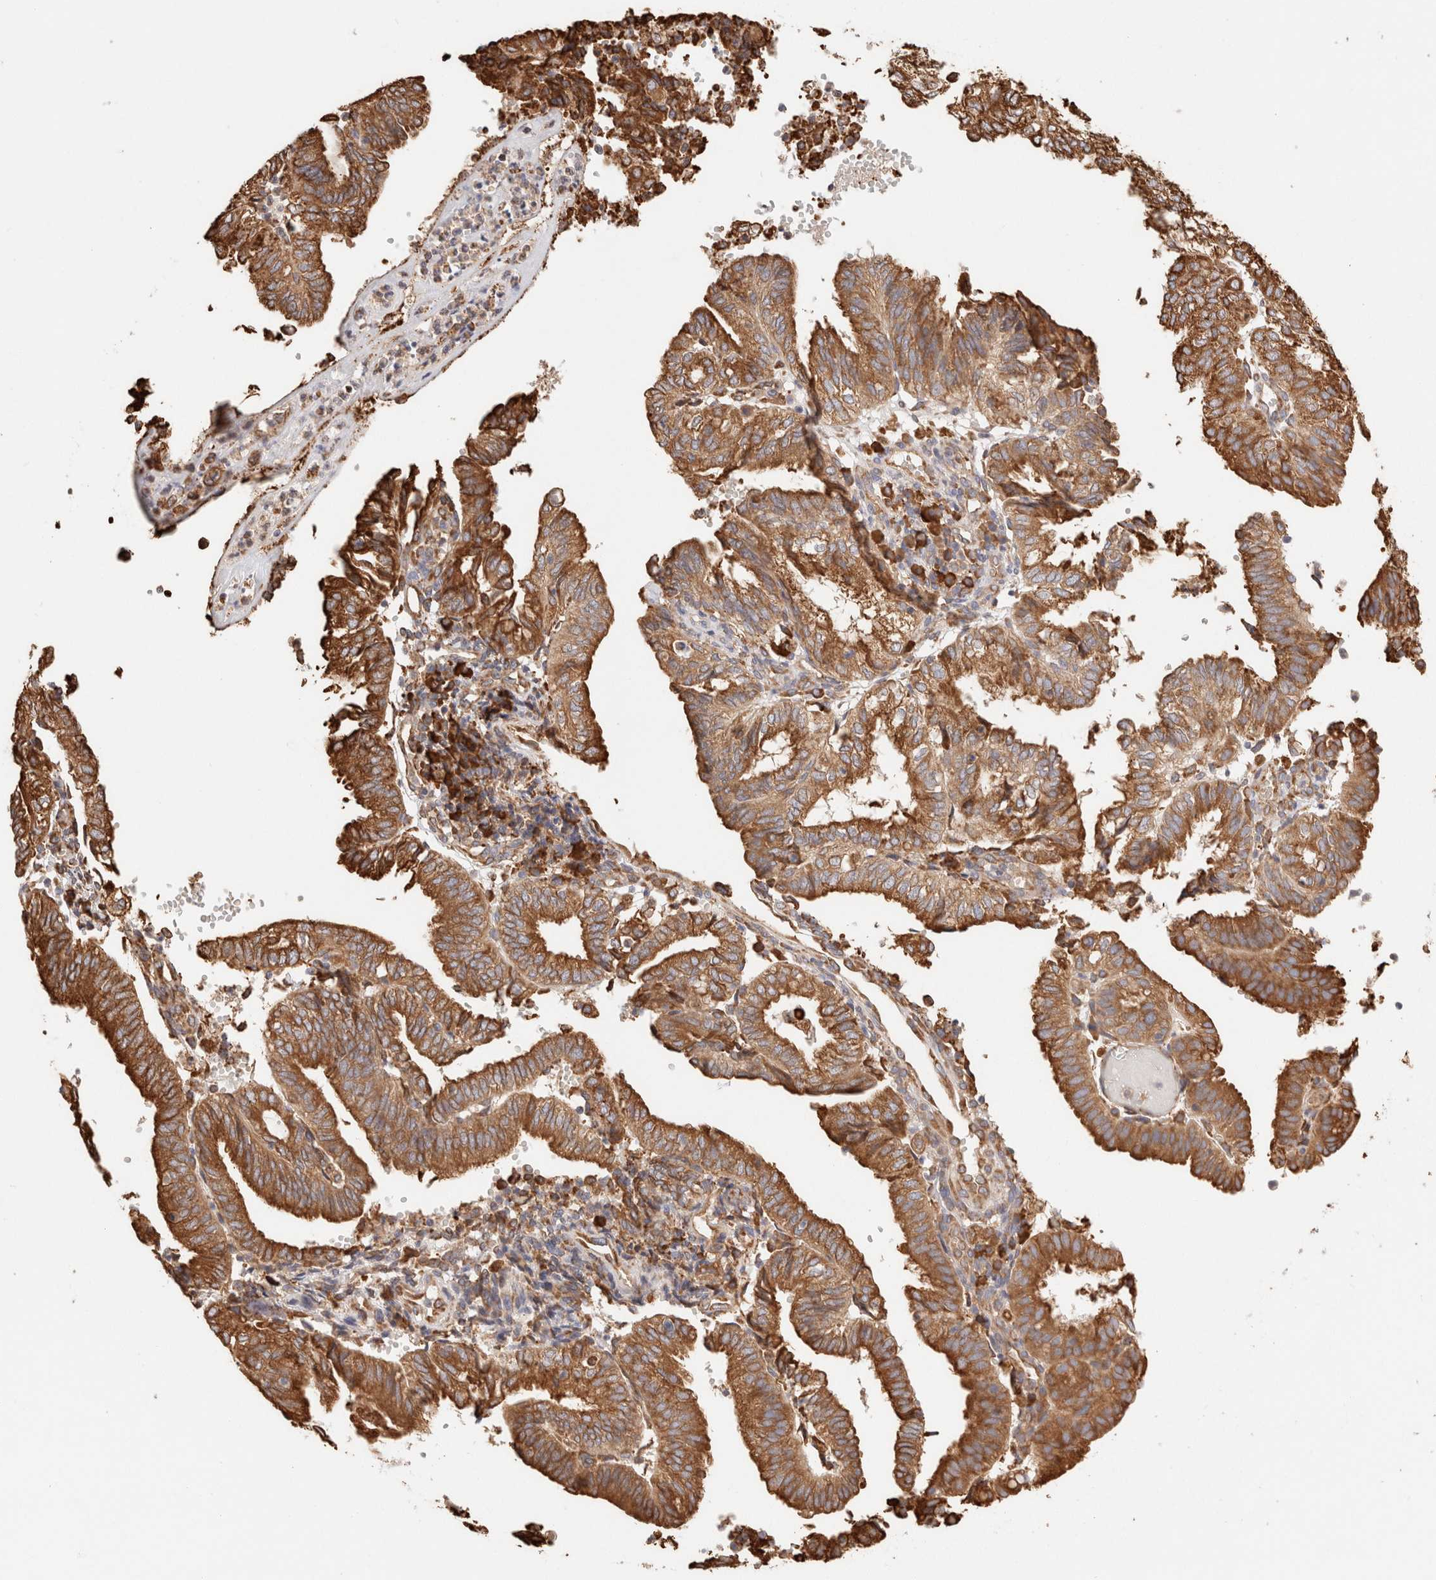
{"staining": {"intensity": "strong", "quantity": ">75%", "location": "cytoplasmic/membranous"}, "tissue": "endometrial cancer", "cell_type": "Tumor cells", "image_type": "cancer", "snomed": [{"axis": "morphology", "description": "Adenocarcinoma, NOS"}, {"axis": "topography", "description": "Uterus"}], "caption": "Human endometrial adenocarcinoma stained with a protein marker shows strong staining in tumor cells.", "gene": "FER", "patient": {"sex": "female", "age": 60}}